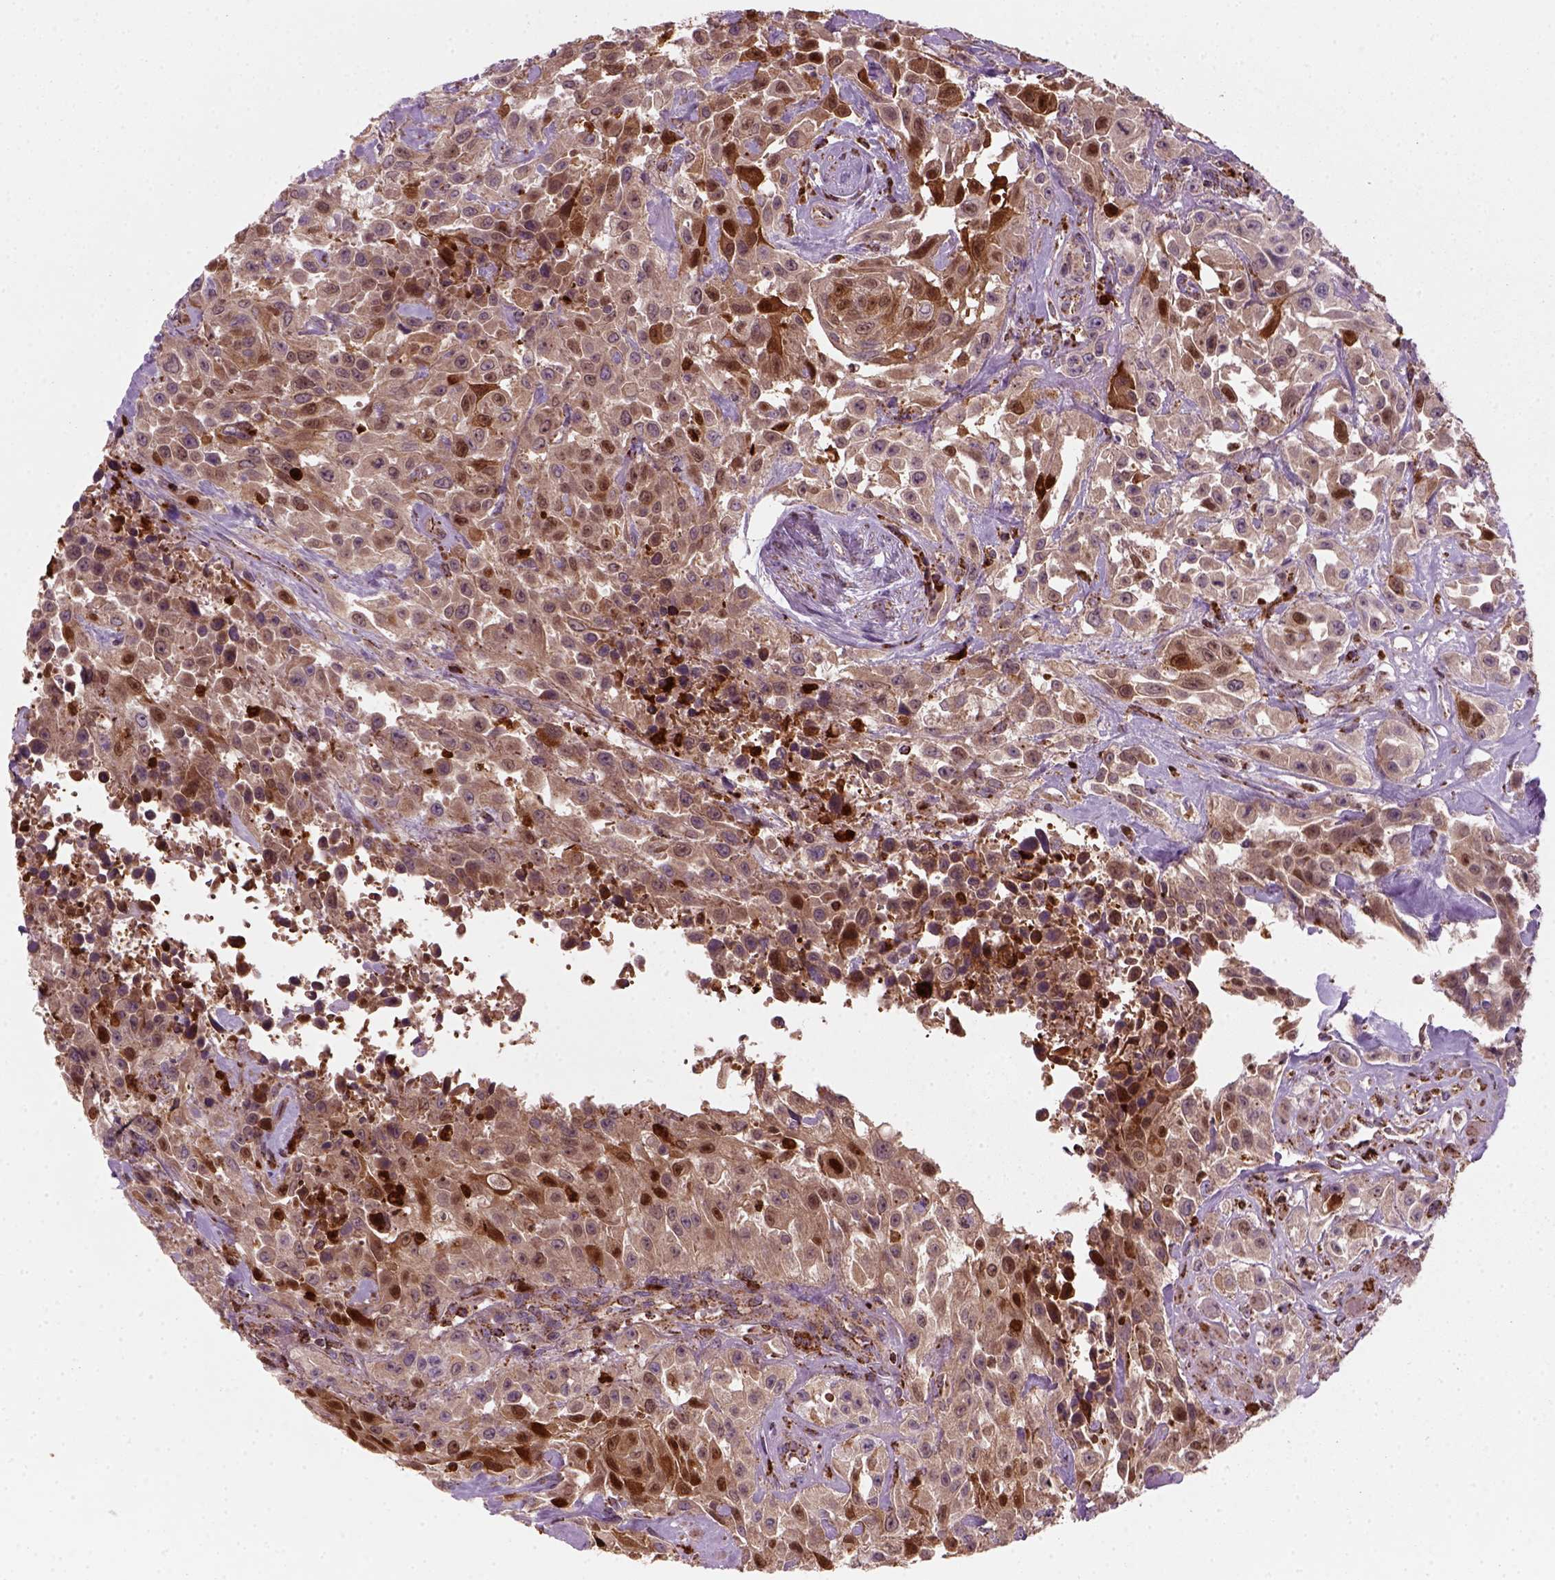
{"staining": {"intensity": "moderate", "quantity": ">75%", "location": "cytoplasmic/membranous"}, "tissue": "urothelial cancer", "cell_type": "Tumor cells", "image_type": "cancer", "snomed": [{"axis": "morphology", "description": "Urothelial carcinoma, High grade"}, {"axis": "topography", "description": "Urinary bladder"}], "caption": "Tumor cells demonstrate medium levels of moderate cytoplasmic/membranous staining in about >75% of cells in human urothelial cancer.", "gene": "NUDT16L1", "patient": {"sex": "male", "age": 79}}